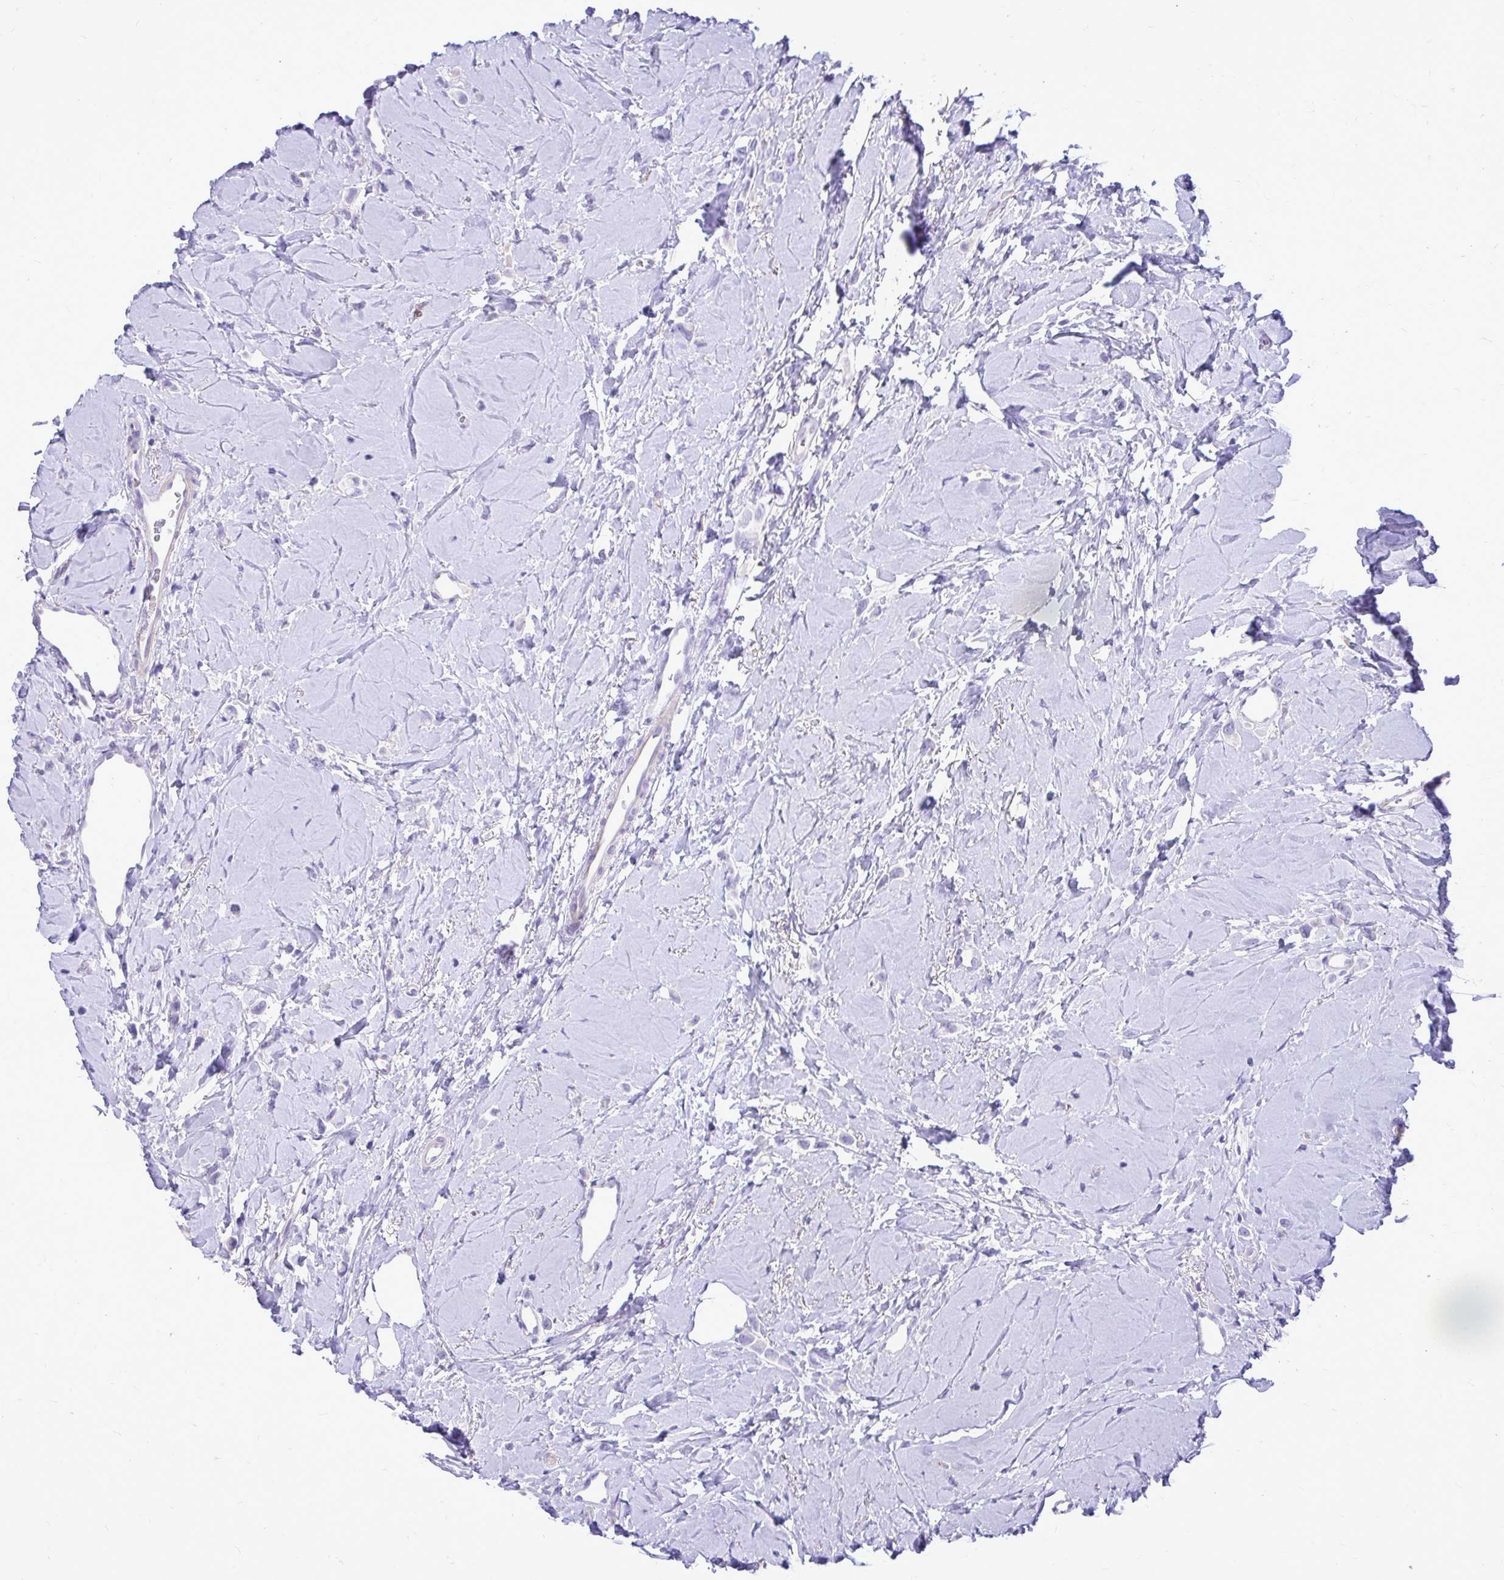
{"staining": {"intensity": "negative", "quantity": "none", "location": "none"}, "tissue": "breast cancer", "cell_type": "Tumor cells", "image_type": "cancer", "snomed": [{"axis": "morphology", "description": "Lobular carcinoma"}, {"axis": "topography", "description": "Breast"}], "caption": "Tumor cells are negative for brown protein staining in breast cancer.", "gene": "PELI3", "patient": {"sex": "female", "age": 66}}